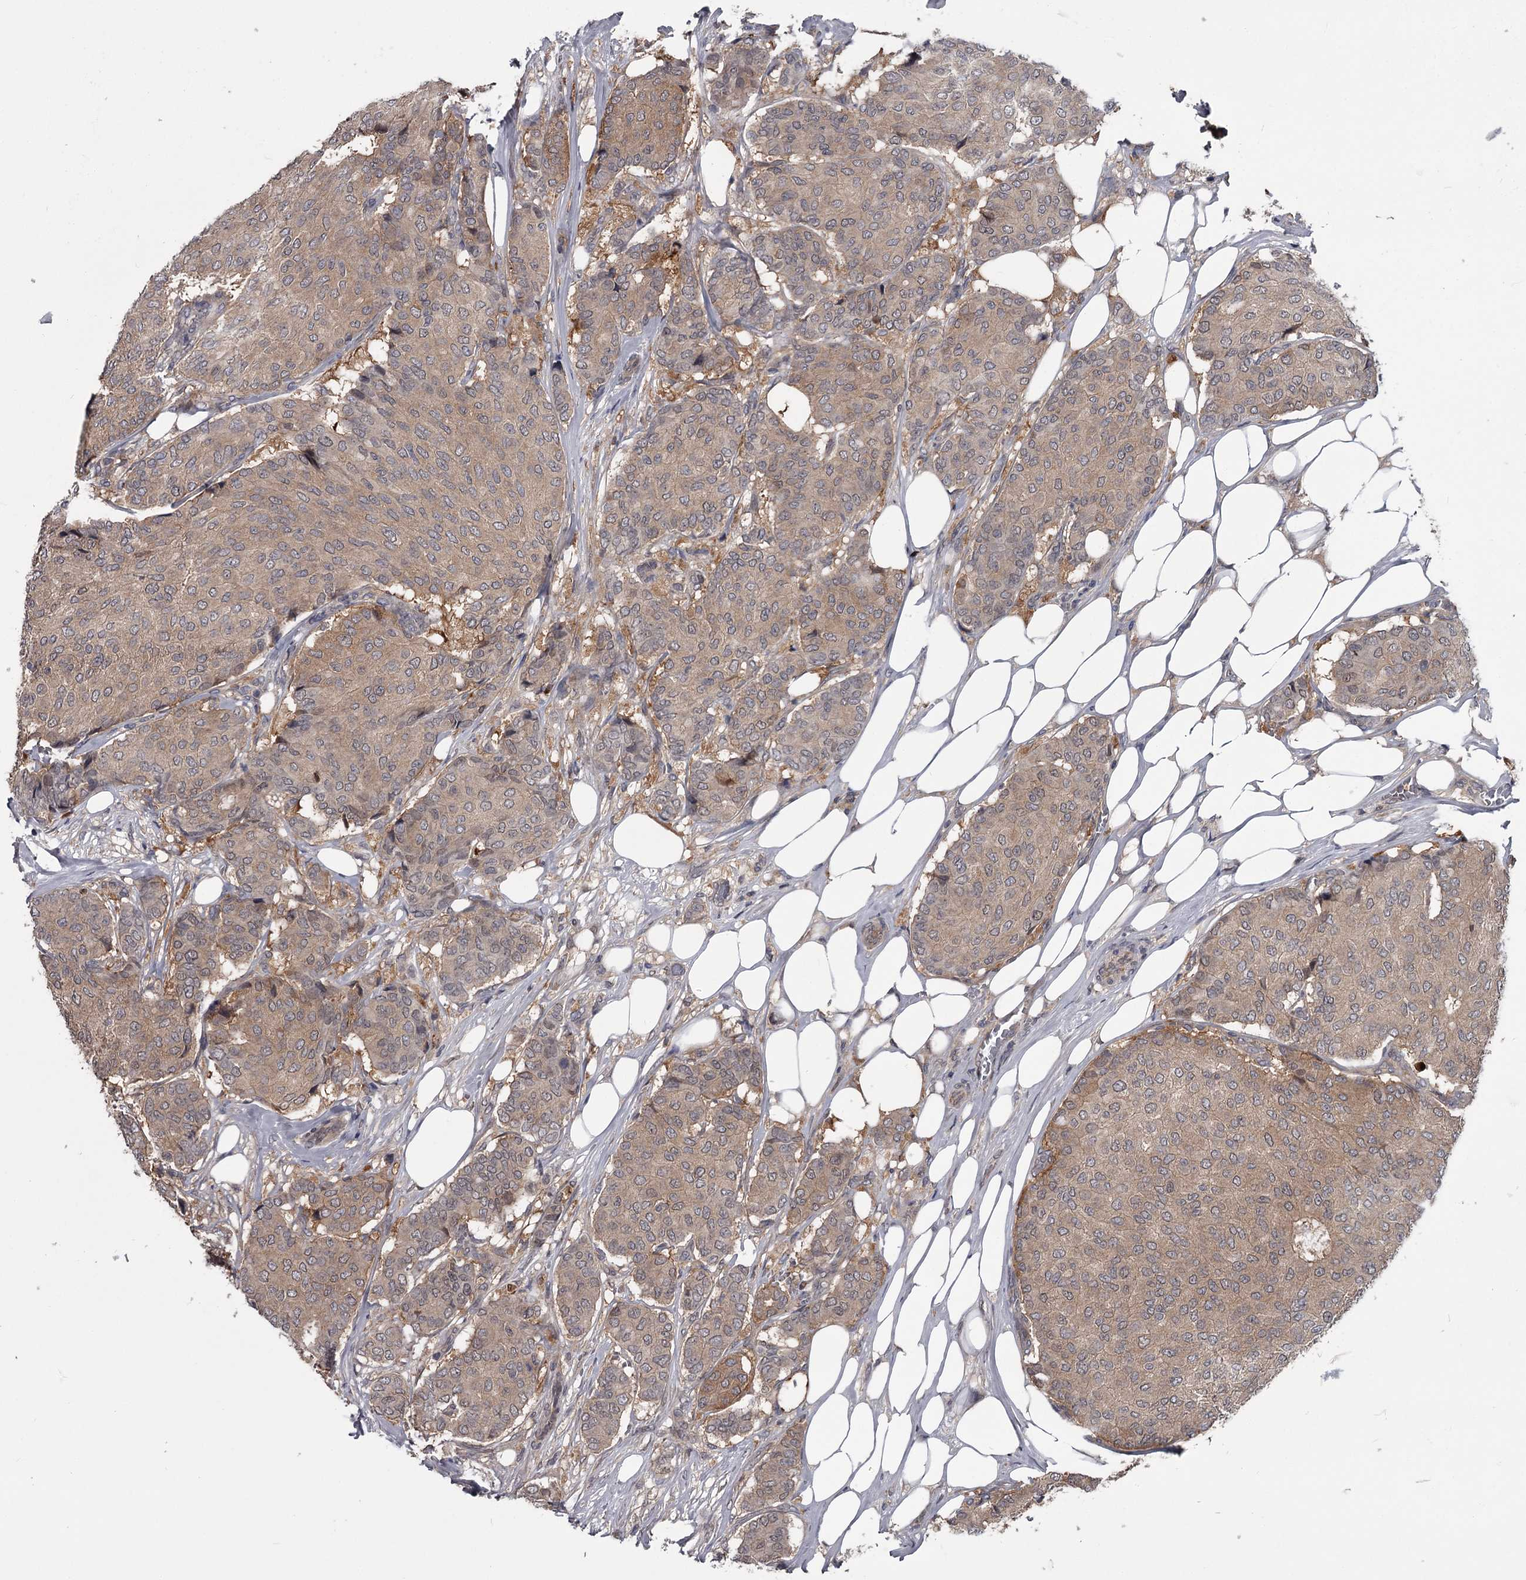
{"staining": {"intensity": "weak", "quantity": ">75%", "location": "cytoplasmic/membranous"}, "tissue": "breast cancer", "cell_type": "Tumor cells", "image_type": "cancer", "snomed": [{"axis": "morphology", "description": "Duct carcinoma"}, {"axis": "topography", "description": "Breast"}], "caption": "The image exhibits a brown stain indicating the presence of a protein in the cytoplasmic/membranous of tumor cells in breast cancer (intraductal carcinoma).", "gene": "DAO", "patient": {"sex": "female", "age": 75}}